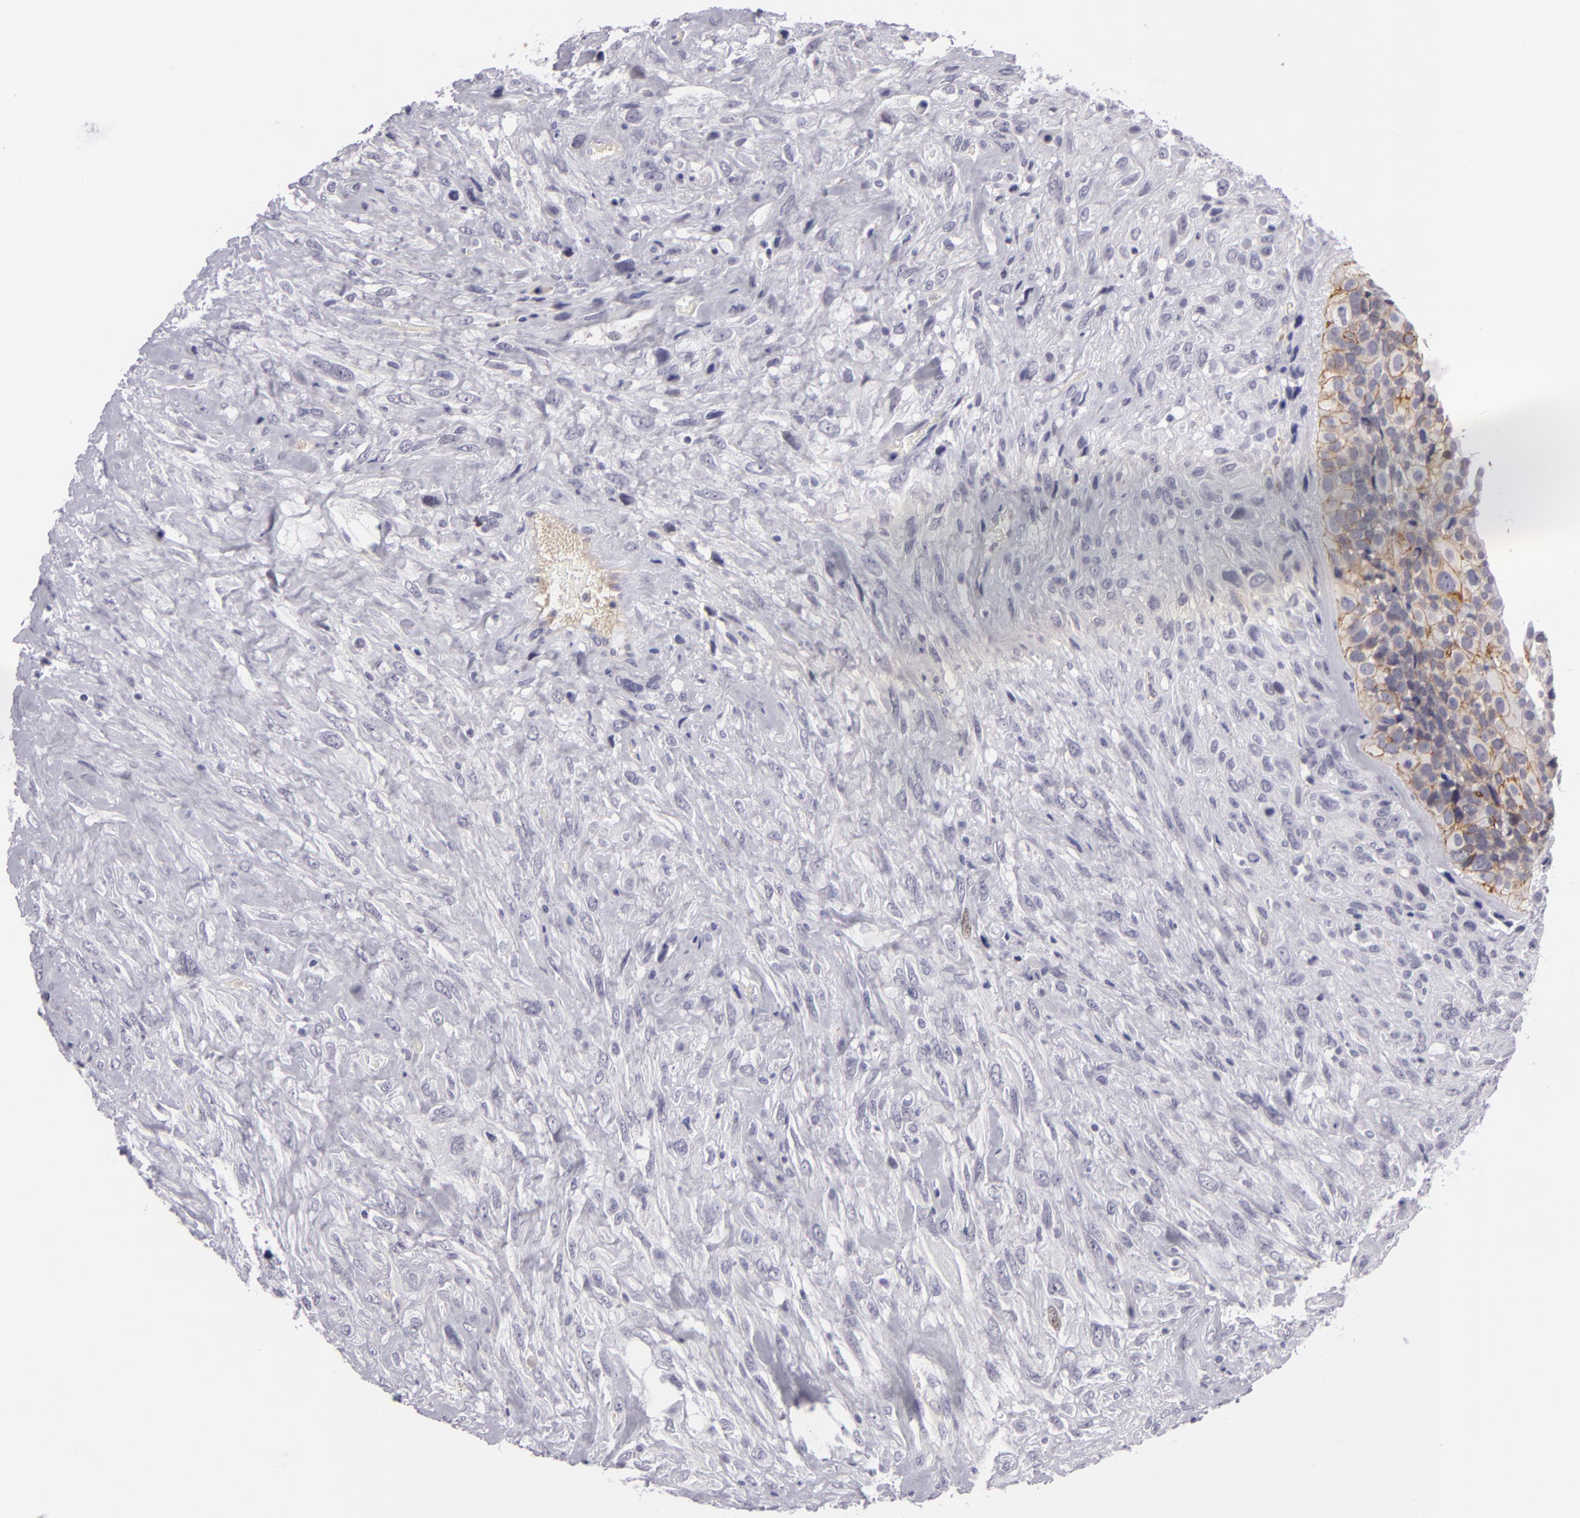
{"staining": {"intensity": "moderate", "quantity": "<25%", "location": "cytoplasmic/membranous"}, "tissue": "breast cancer", "cell_type": "Tumor cells", "image_type": "cancer", "snomed": [{"axis": "morphology", "description": "Neoplasm, malignant, NOS"}, {"axis": "topography", "description": "Breast"}], "caption": "Breast cancer (neoplasm (malignant)) was stained to show a protein in brown. There is low levels of moderate cytoplasmic/membranous expression in about <25% of tumor cells.", "gene": "CTNNB1", "patient": {"sex": "female", "age": 50}}